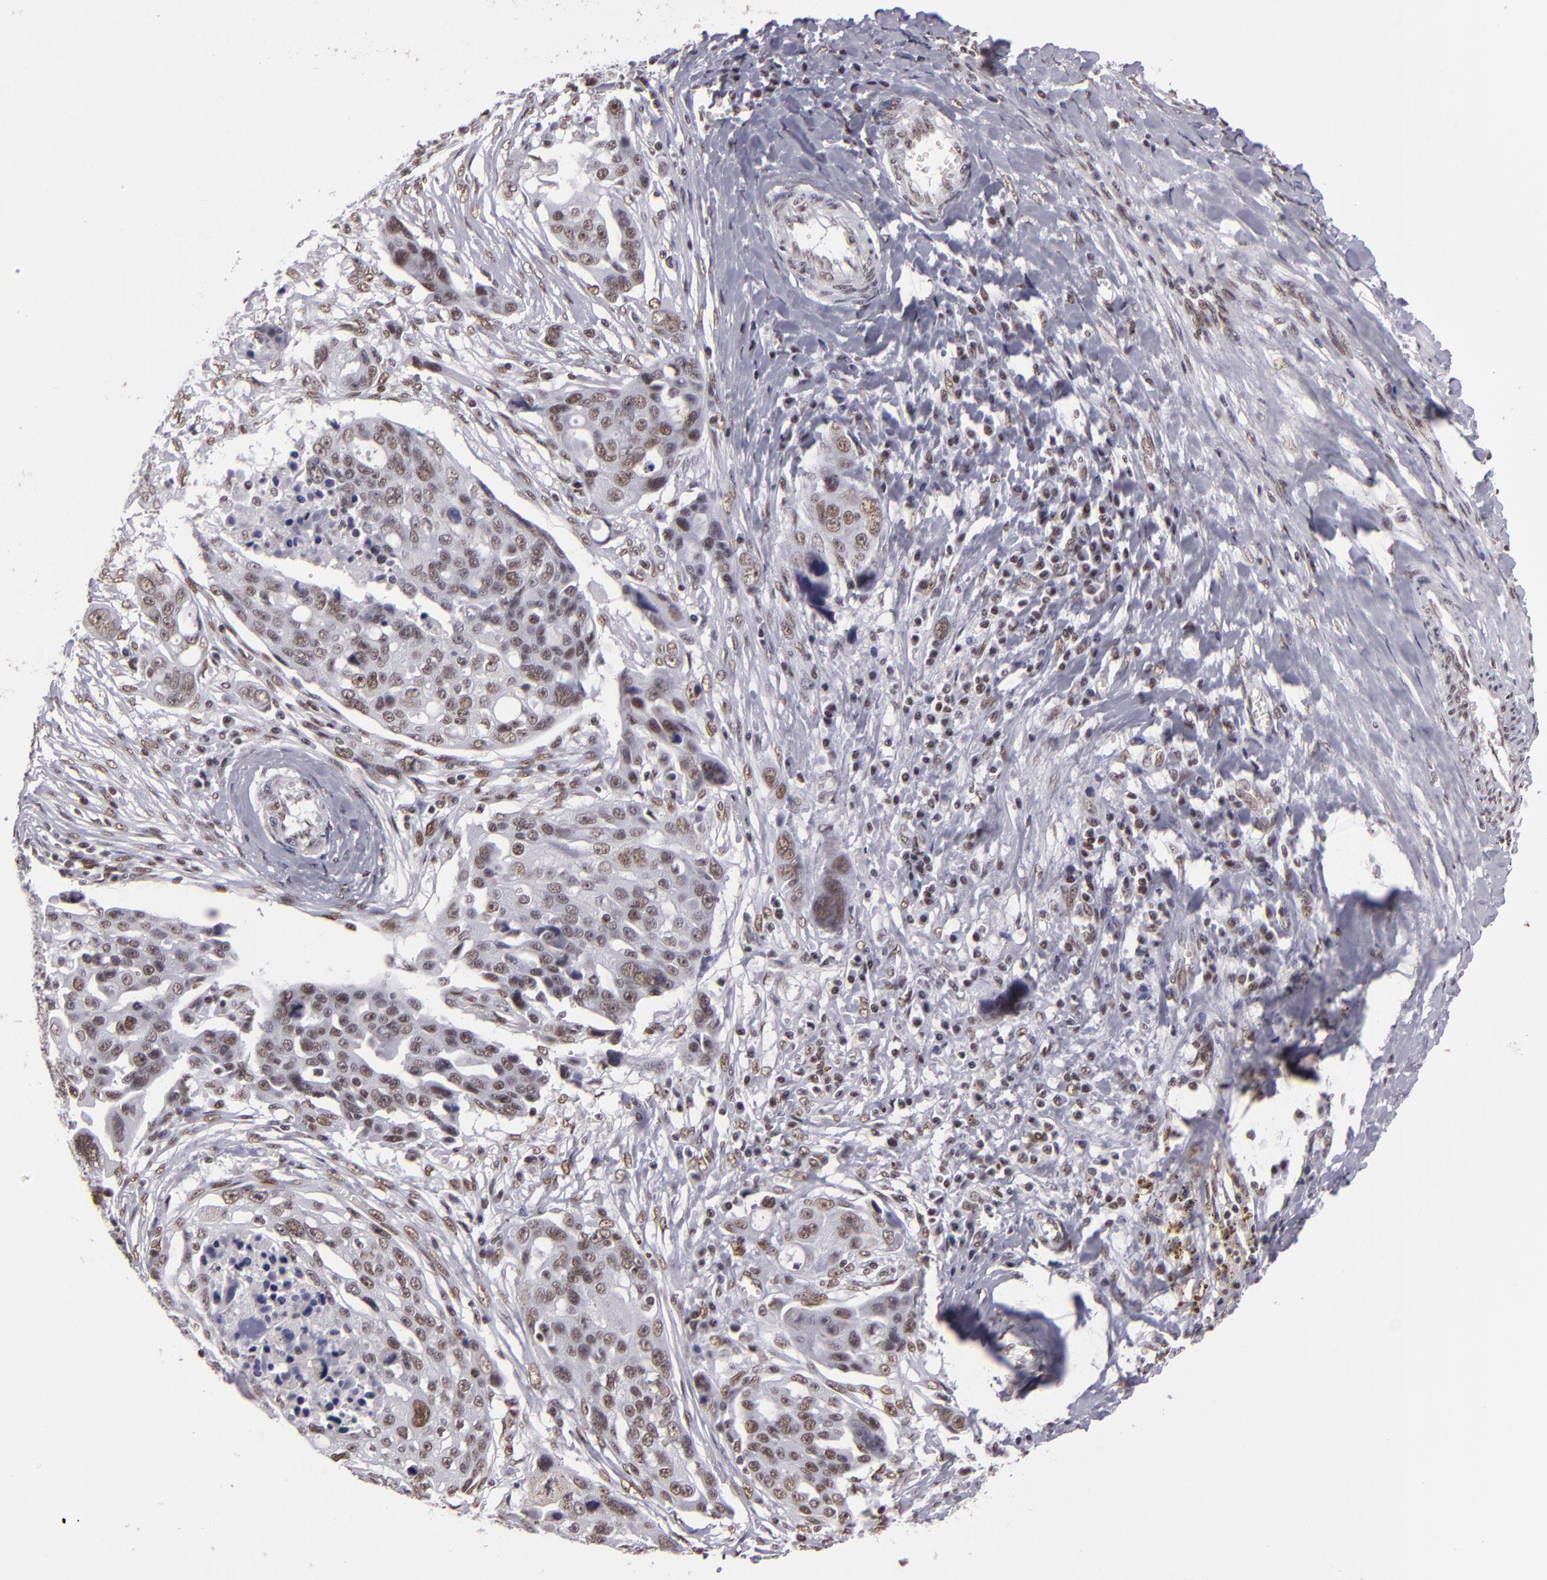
{"staining": {"intensity": "weak", "quantity": "25%-75%", "location": "nuclear"}, "tissue": "ovarian cancer", "cell_type": "Tumor cells", "image_type": "cancer", "snomed": [{"axis": "morphology", "description": "Carcinoma, endometroid"}, {"axis": "topography", "description": "Ovary"}], "caption": "Approximately 25%-75% of tumor cells in human endometroid carcinoma (ovarian) show weak nuclear protein positivity as visualized by brown immunohistochemical staining.", "gene": "BRD8", "patient": {"sex": "female", "age": 75}}